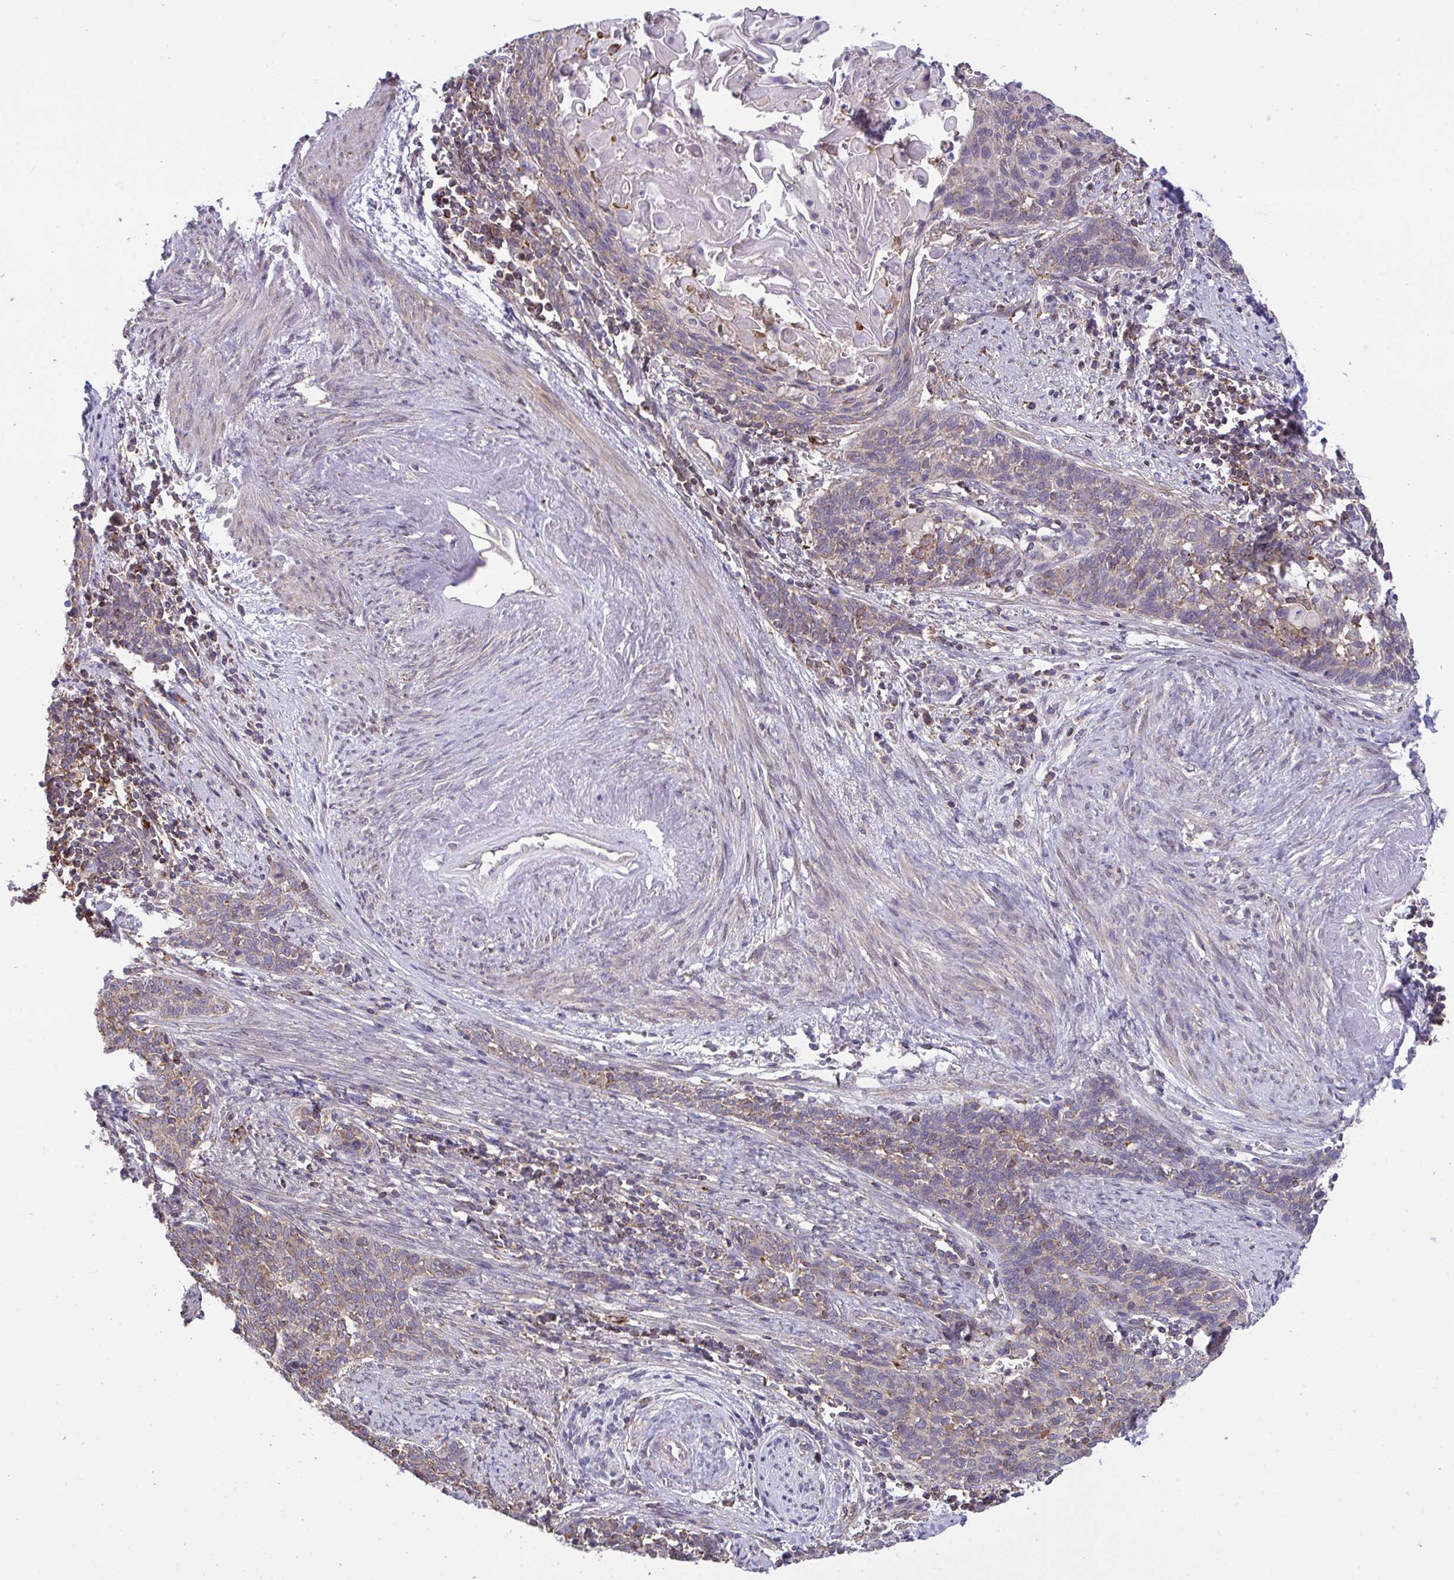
{"staining": {"intensity": "weak", "quantity": "<25%", "location": "cytoplasmic/membranous"}, "tissue": "cervical cancer", "cell_type": "Tumor cells", "image_type": "cancer", "snomed": [{"axis": "morphology", "description": "Squamous cell carcinoma, NOS"}, {"axis": "topography", "description": "Cervix"}], "caption": "A high-resolution micrograph shows immunohistochemistry (IHC) staining of cervical cancer, which displays no significant positivity in tumor cells.", "gene": "PPM1H", "patient": {"sex": "female", "age": 39}}